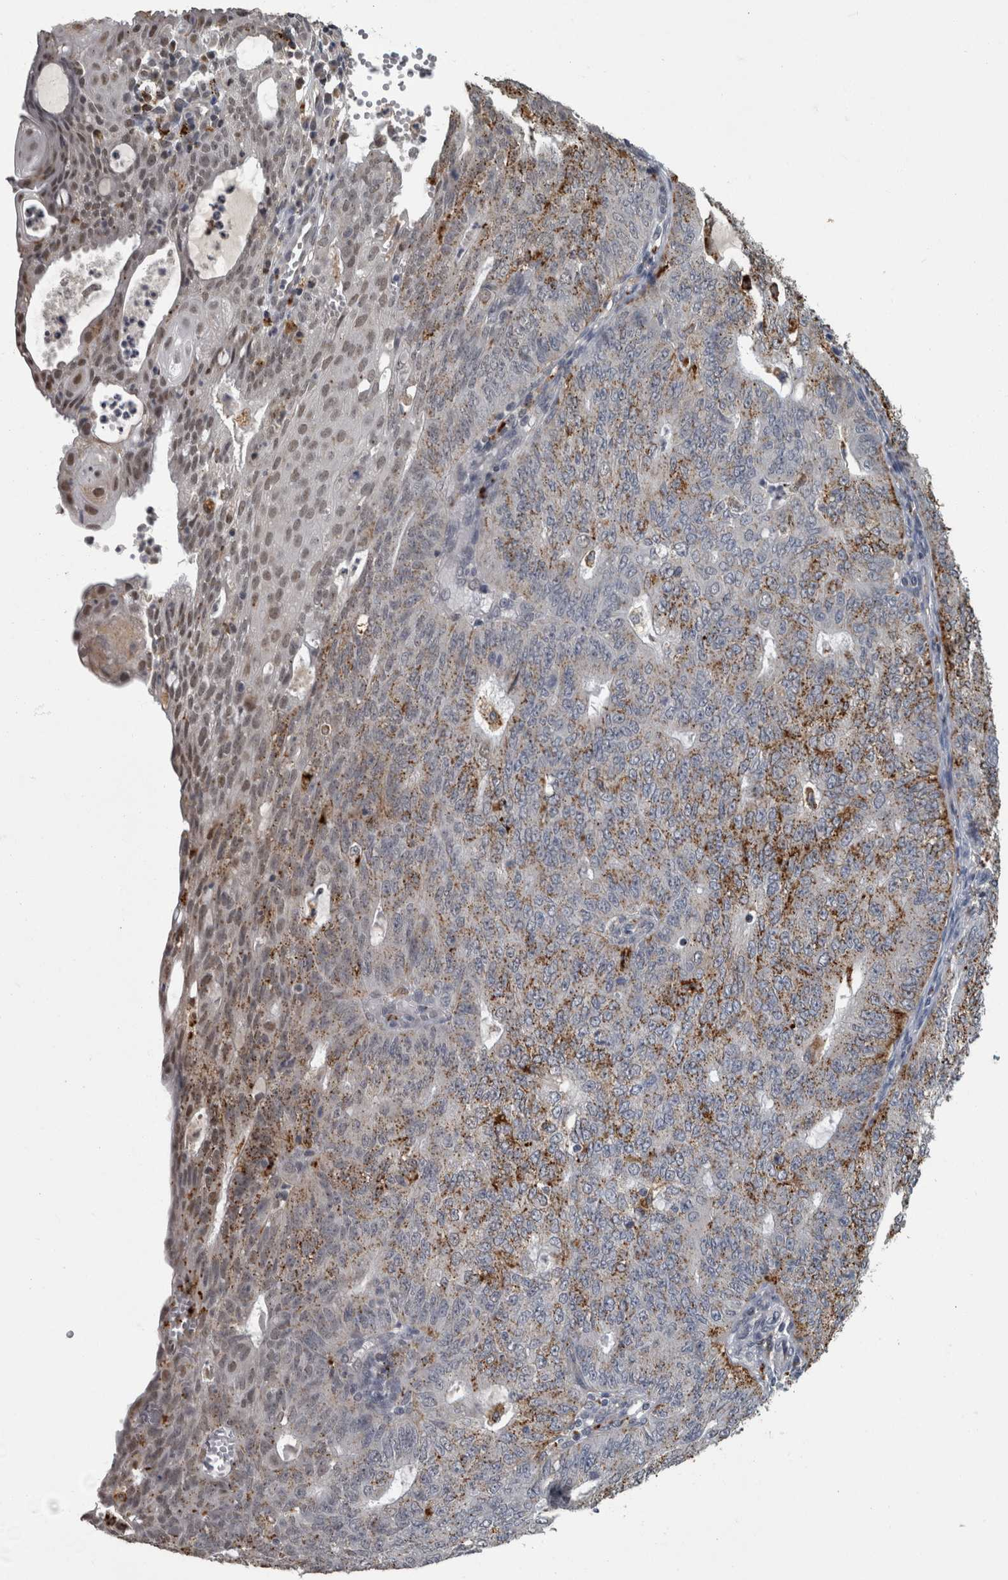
{"staining": {"intensity": "moderate", "quantity": "25%-75%", "location": "cytoplasmic/membranous"}, "tissue": "endometrial cancer", "cell_type": "Tumor cells", "image_type": "cancer", "snomed": [{"axis": "morphology", "description": "Adenocarcinoma, NOS"}, {"axis": "topography", "description": "Endometrium"}], "caption": "Protein staining of endometrial adenocarcinoma tissue exhibits moderate cytoplasmic/membranous staining in approximately 25%-75% of tumor cells. The staining is performed using DAB (3,3'-diaminobenzidine) brown chromogen to label protein expression. The nuclei are counter-stained blue using hematoxylin.", "gene": "NAAA", "patient": {"sex": "female", "age": 32}}